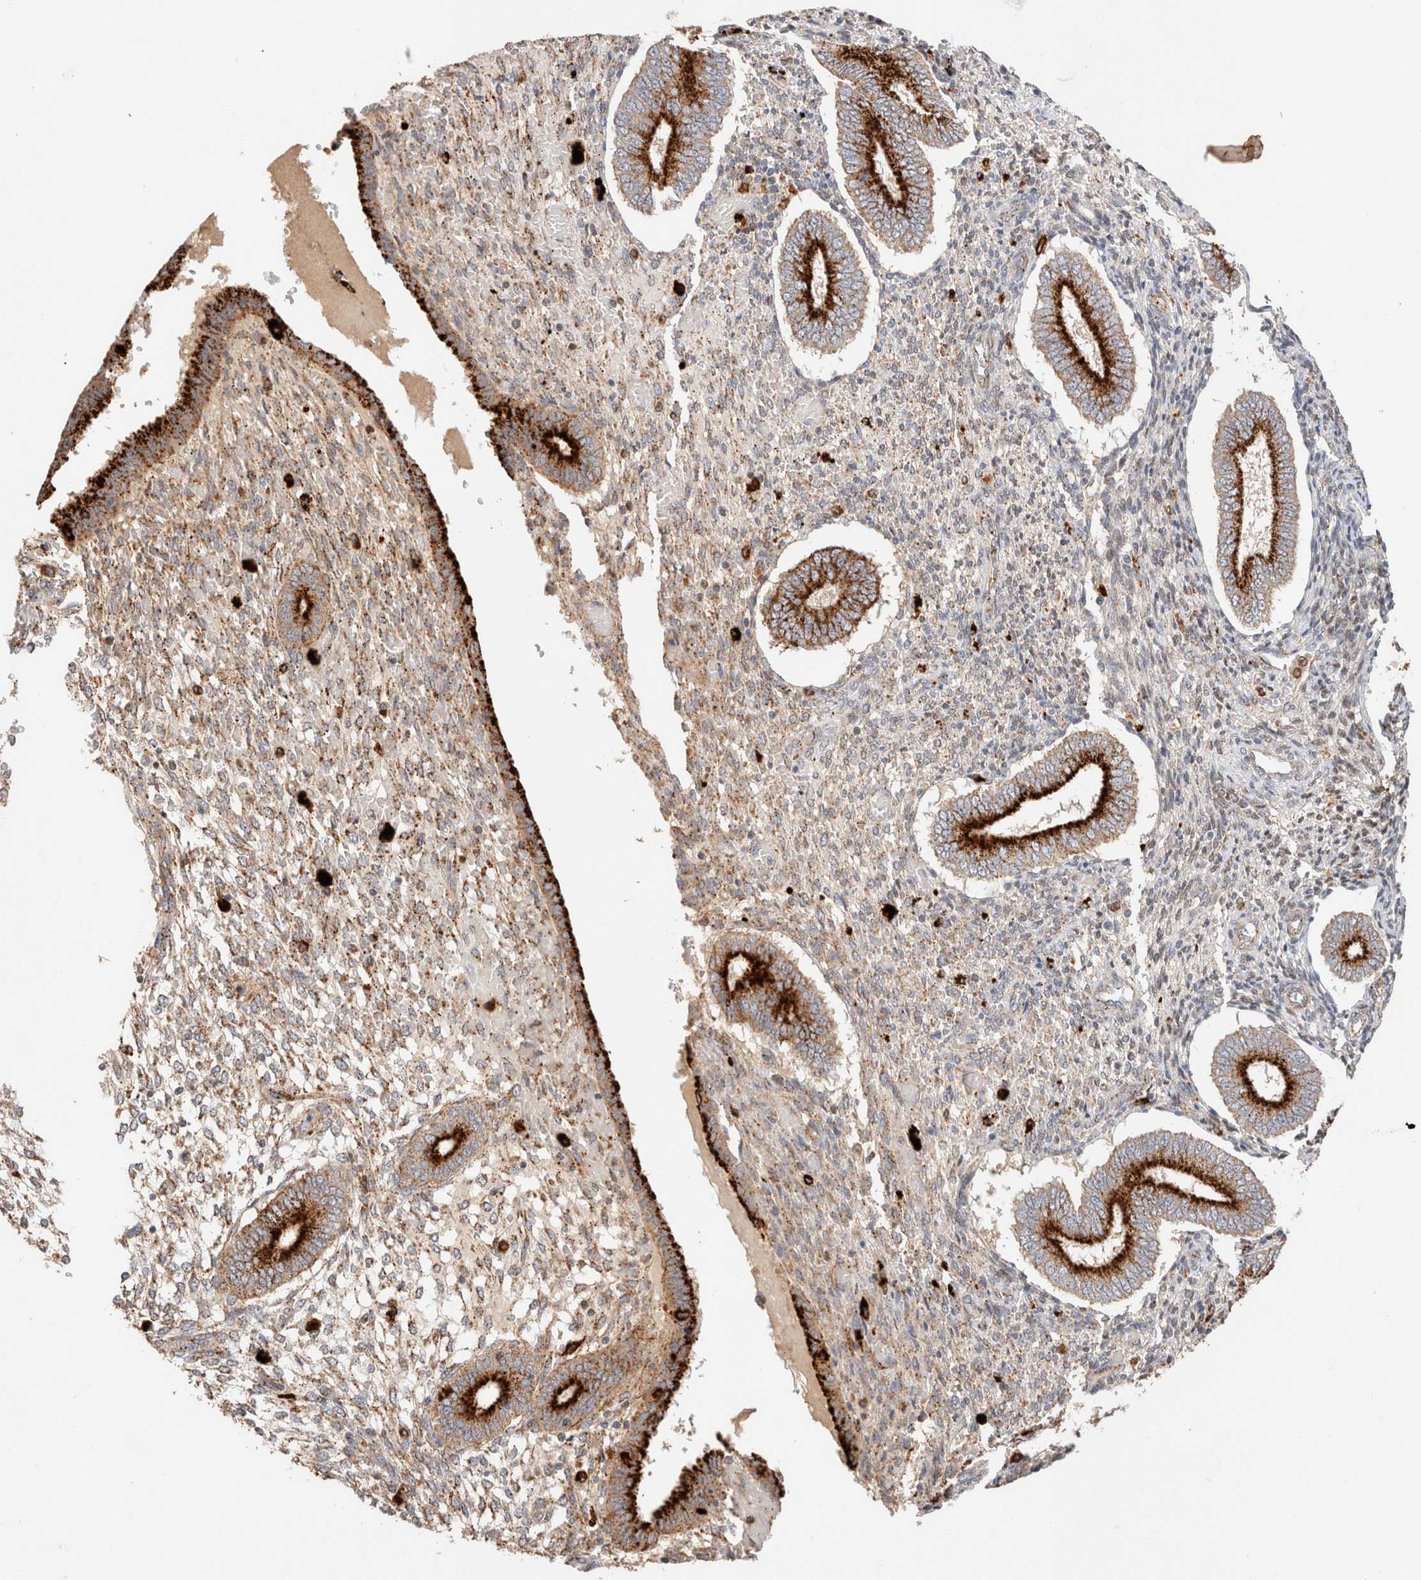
{"staining": {"intensity": "moderate", "quantity": "<25%", "location": "cytoplasmic/membranous"}, "tissue": "endometrium", "cell_type": "Cells in endometrial stroma", "image_type": "normal", "snomed": [{"axis": "morphology", "description": "Normal tissue, NOS"}, {"axis": "topography", "description": "Endometrium"}], "caption": "Benign endometrium demonstrates moderate cytoplasmic/membranous expression in about <25% of cells in endometrial stroma The staining is performed using DAB brown chromogen to label protein expression. The nuclei are counter-stained blue using hematoxylin..", "gene": "RABEPK", "patient": {"sex": "female", "age": 42}}